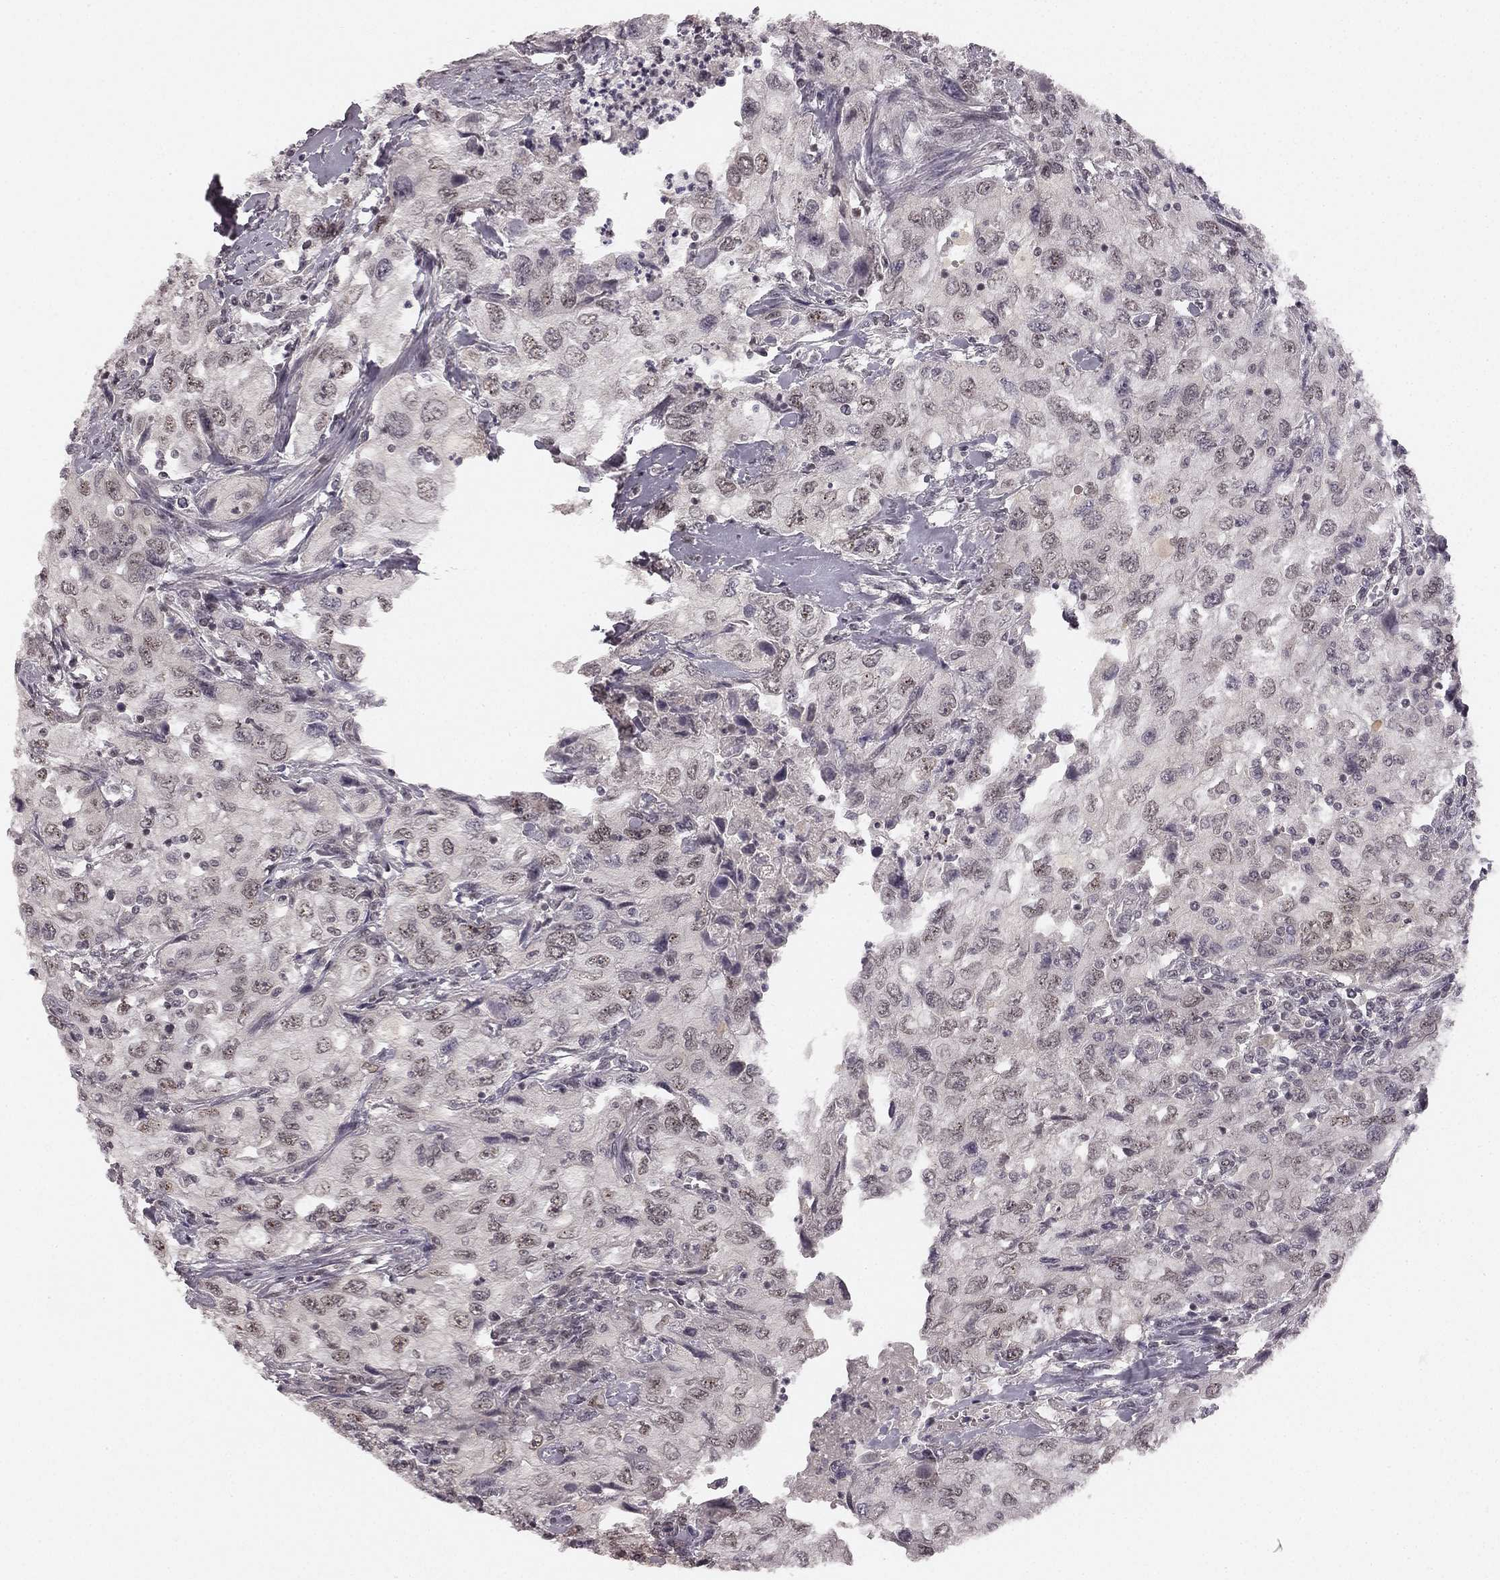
{"staining": {"intensity": "negative", "quantity": "none", "location": "none"}, "tissue": "urothelial cancer", "cell_type": "Tumor cells", "image_type": "cancer", "snomed": [{"axis": "morphology", "description": "Urothelial carcinoma, High grade"}, {"axis": "topography", "description": "Urinary bladder"}], "caption": "Photomicrograph shows no protein staining in tumor cells of urothelial cancer tissue.", "gene": "HCN4", "patient": {"sex": "male", "age": 76}}